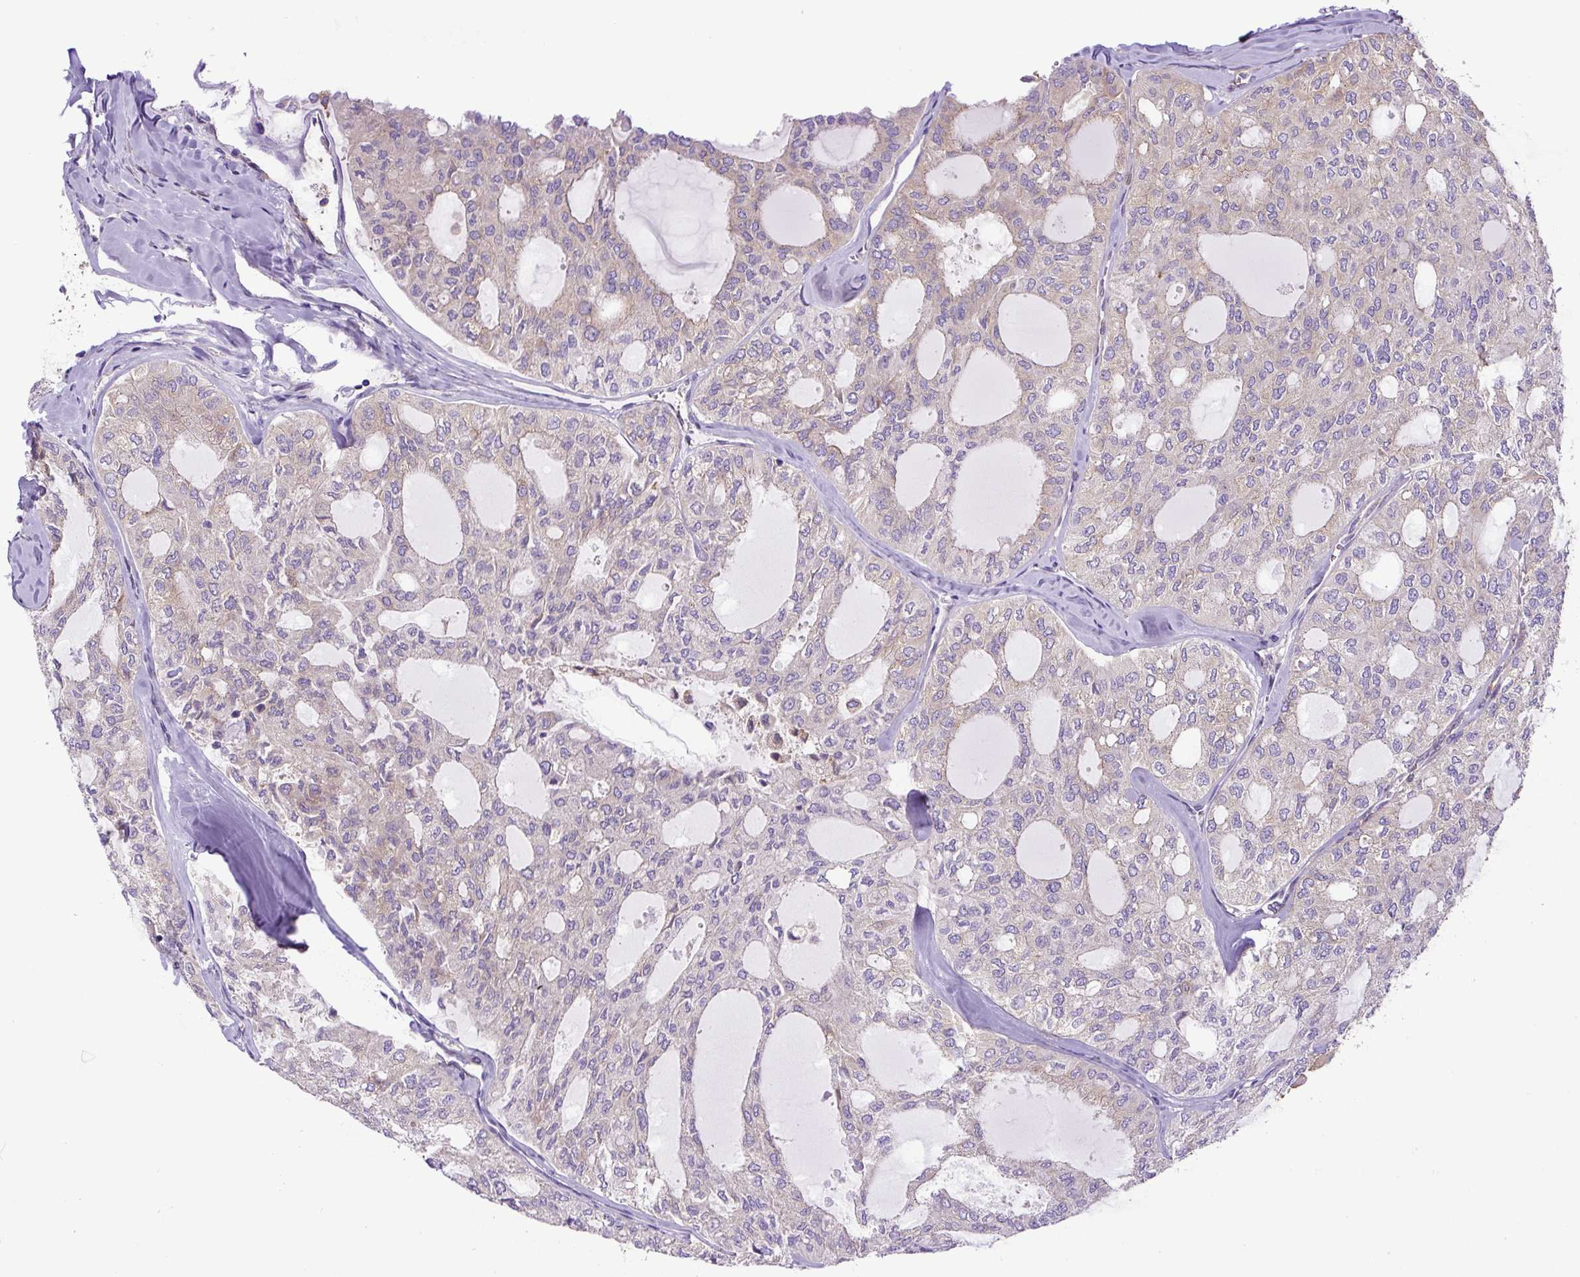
{"staining": {"intensity": "negative", "quantity": "none", "location": "none"}, "tissue": "thyroid cancer", "cell_type": "Tumor cells", "image_type": "cancer", "snomed": [{"axis": "morphology", "description": "Follicular adenoma carcinoma, NOS"}, {"axis": "topography", "description": "Thyroid gland"}], "caption": "Thyroid cancer (follicular adenoma carcinoma) was stained to show a protein in brown. There is no significant expression in tumor cells.", "gene": "DCTN1", "patient": {"sex": "male", "age": 75}}